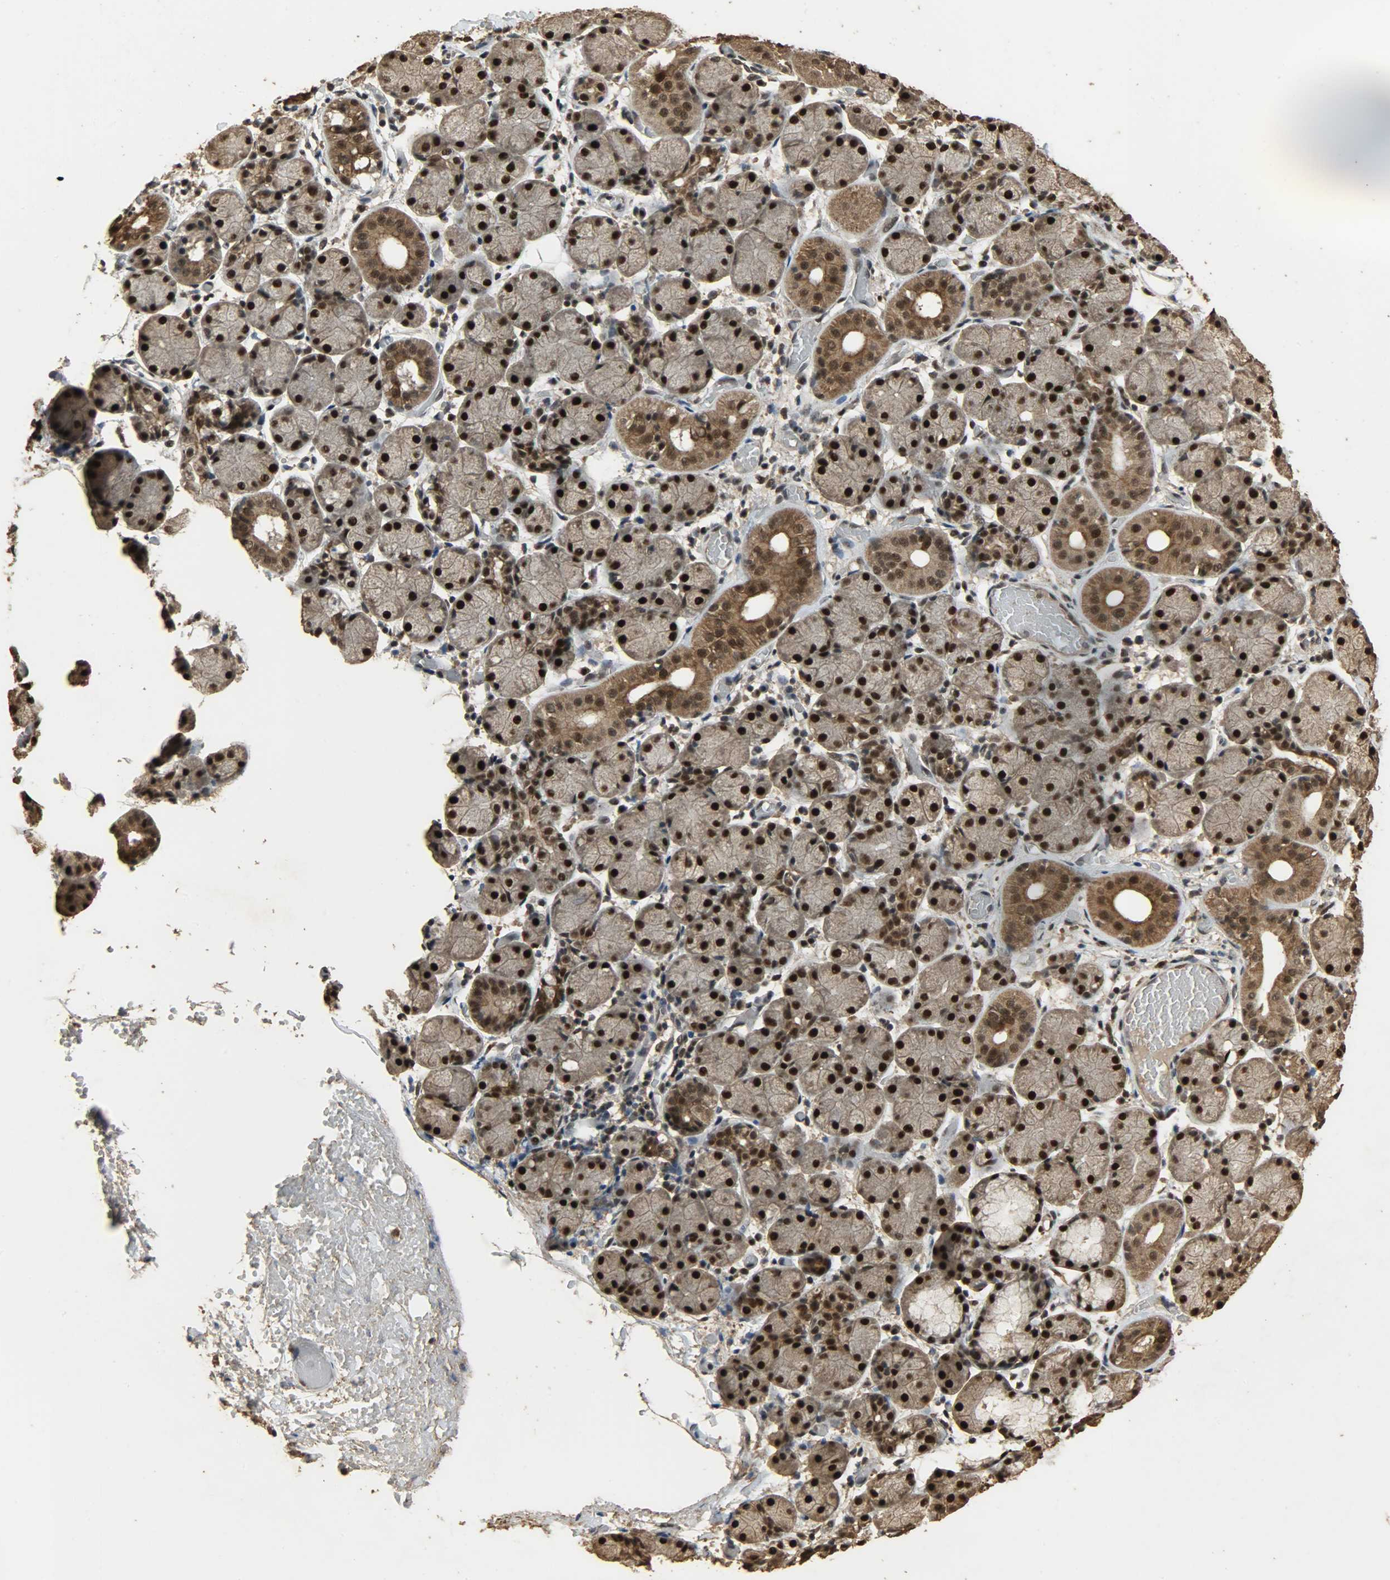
{"staining": {"intensity": "strong", "quantity": ">75%", "location": "cytoplasmic/membranous,nuclear"}, "tissue": "salivary gland", "cell_type": "Glandular cells", "image_type": "normal", "snomed": [{"axis": "morphology", "description": "Normal tissue, NOS"}, {"axis": "topography", "description": "Salivary gland"}], "caption": "This is a histology image of immunohistochemistry (IHC) staining of normal salivary gland, which shows strong positivity in the cytoplasmic/membranous,nuclear of glandular cells.", "gene": "CCNT2", "patient": {"sex": "female", "age": 24}}